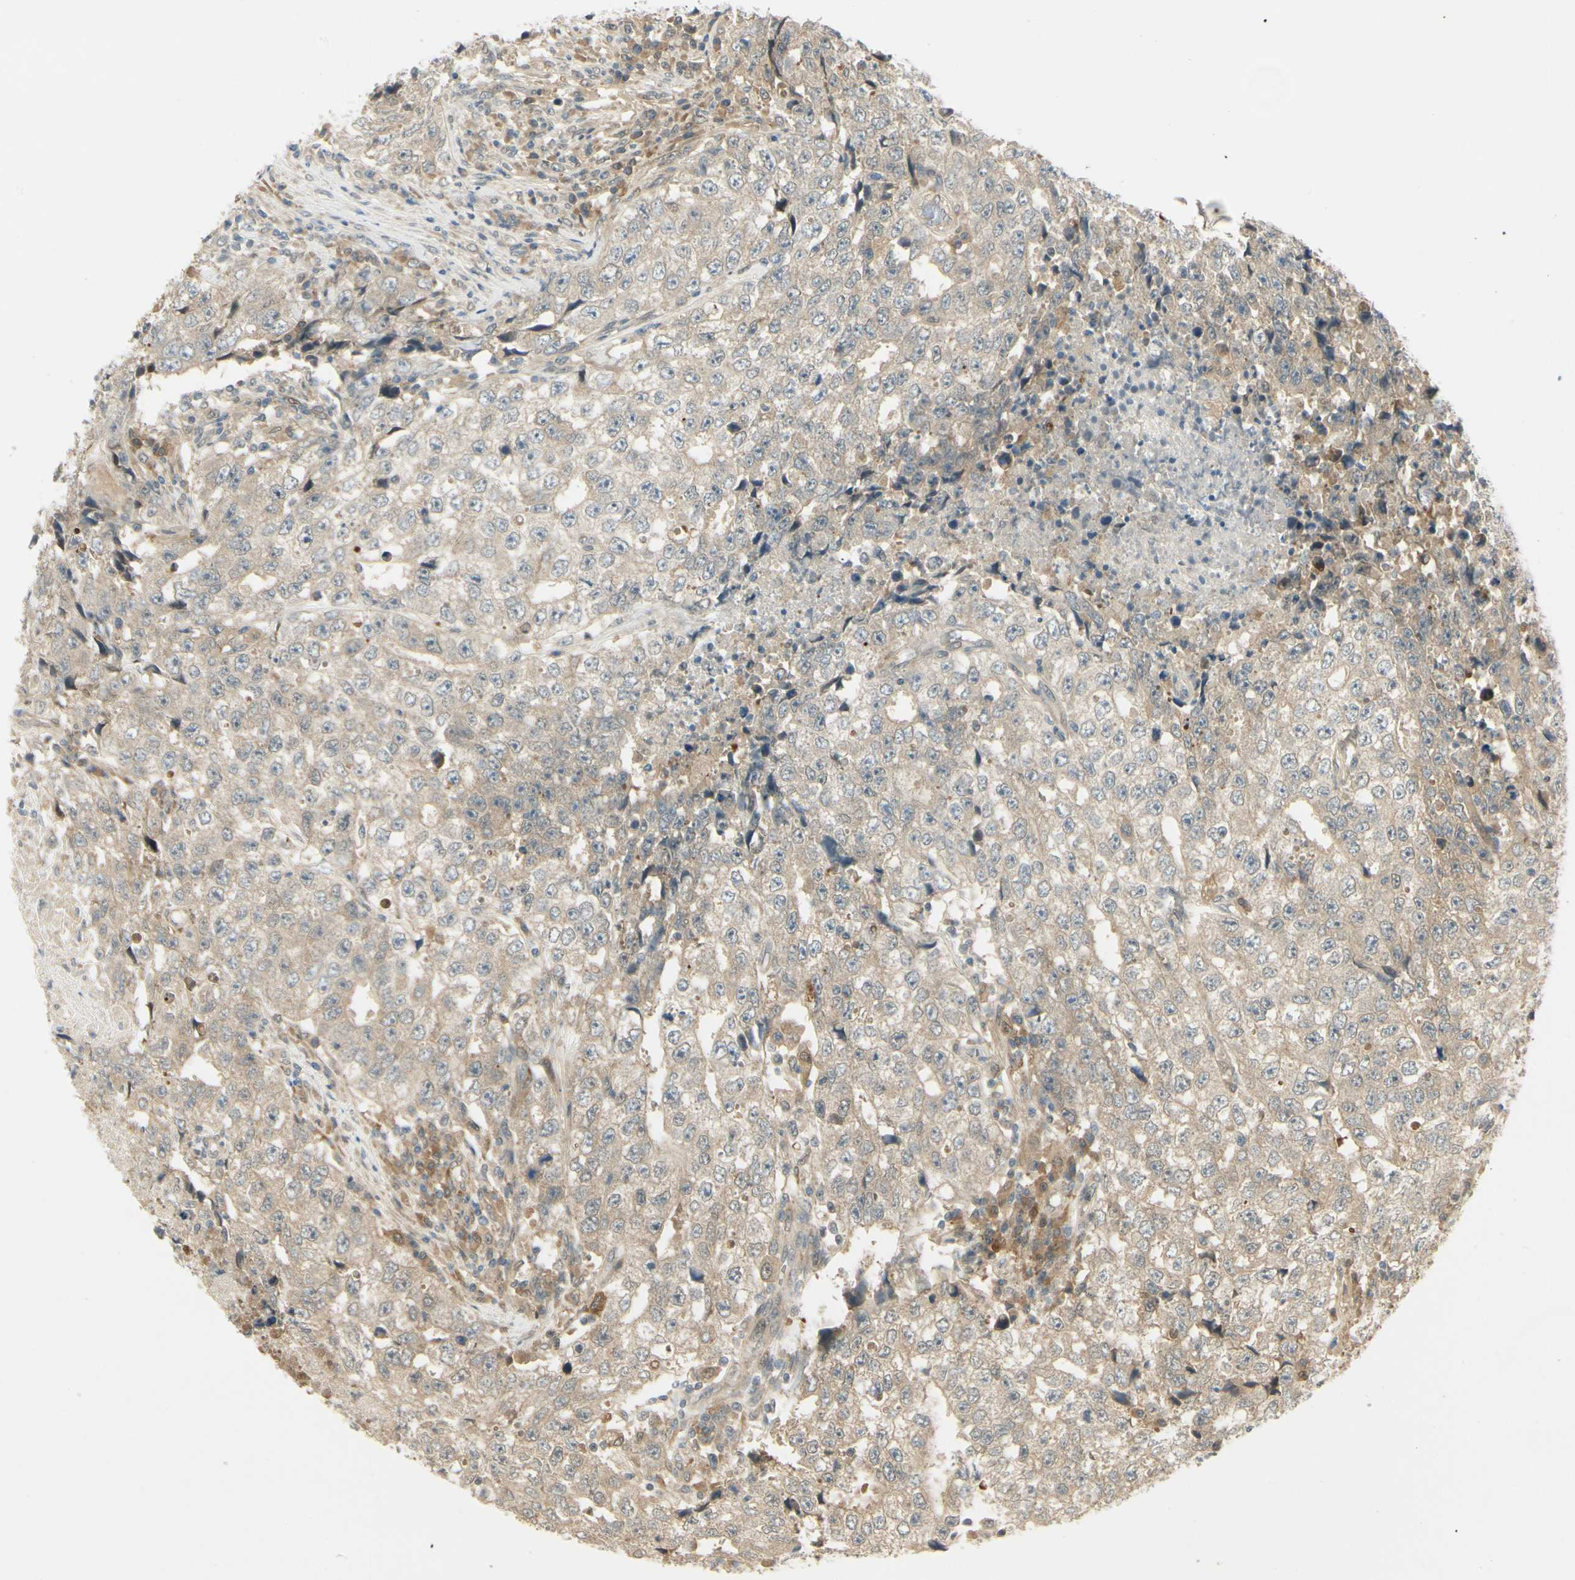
{"staining": {"intensity": "weak", "quantity": ">75%", "location": "cytoplasmic/membranous"}, "tissue": "testis cancer", "cell_type": "Tumor cells", "image_type": "cancer", "snomed": [{"axis": "morphology", "description": "Necrosis, NOS"}, {"axis": "morphology", "description": "Carcinoma, Embryonal, NOS"}, {"axis": "topography", "description": "Testis"}], "caption": "Protein staining exhibits weak cytoplasmic/membranous staining in approximately >75% of tumor cells in testis cancer (embryonal carcinoma).", "gene": "EPHB3", "patient": {"sex": "male", "age": 19}}